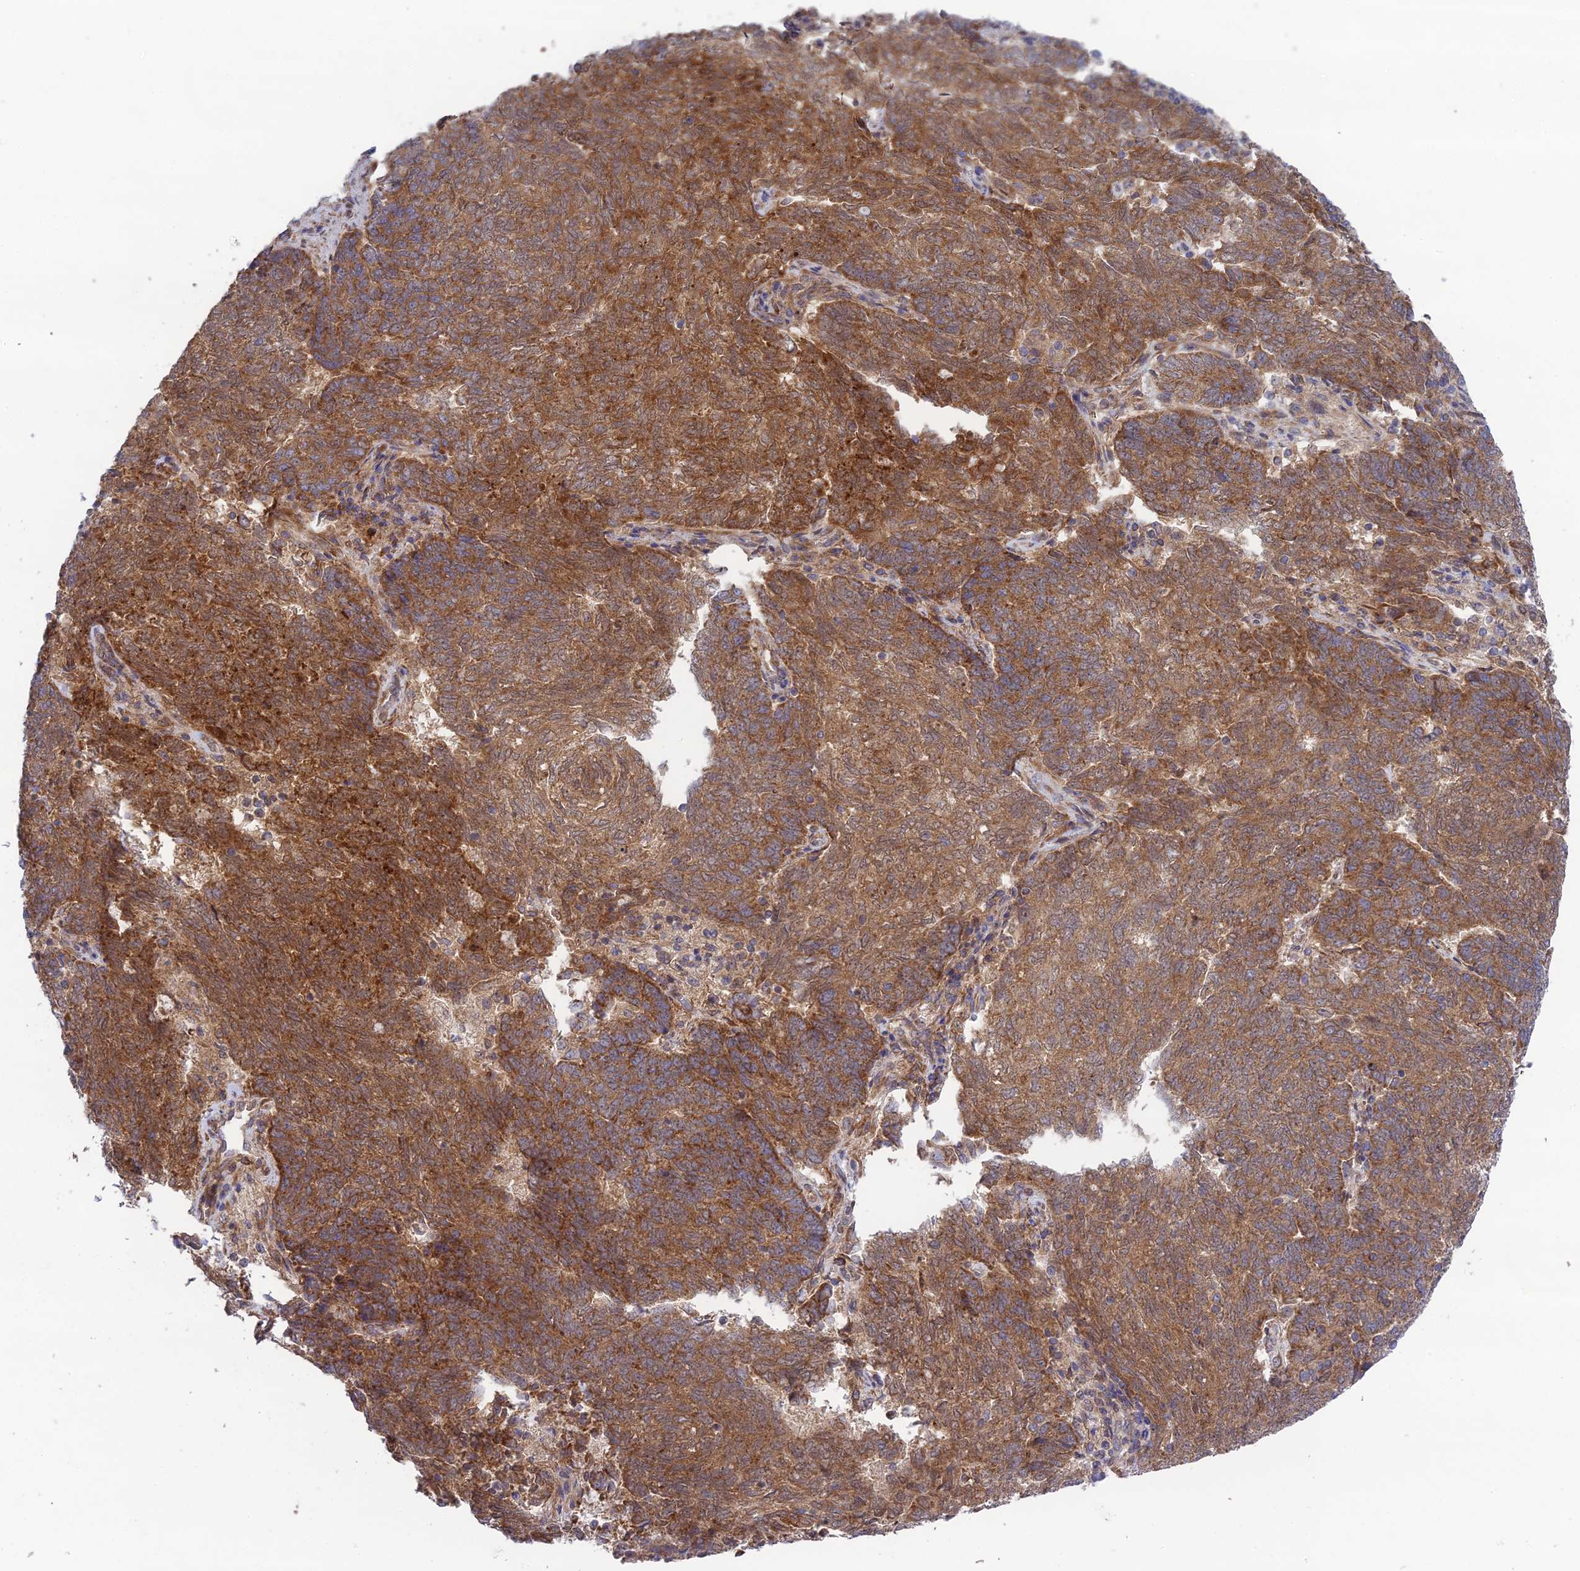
{"staining": {"intensity": "moderate", "quantity": ">75%", "location": "cytoplasmic/membranous"}, "tissue": "endometrial cancer", "cell_type": "Tumor cells", "image_type": "cancer", "snomed": [{"axis": "morphology", "description": "Adenocarcinoma, NOS"}, {"axis": "topography", "description": "Endometrium"}], "caption": "Protein staining of endometrial cancer (adenocarcinoma) tissue demonstrates moderate cytoplasmic/membranous positivity in about >75% of tumor cells. Immunohistochemistry stains the protein in brown and the nuclei are stained blue.", "gene": "INCA1", "patient": {"sex": "female", "age": 80}}